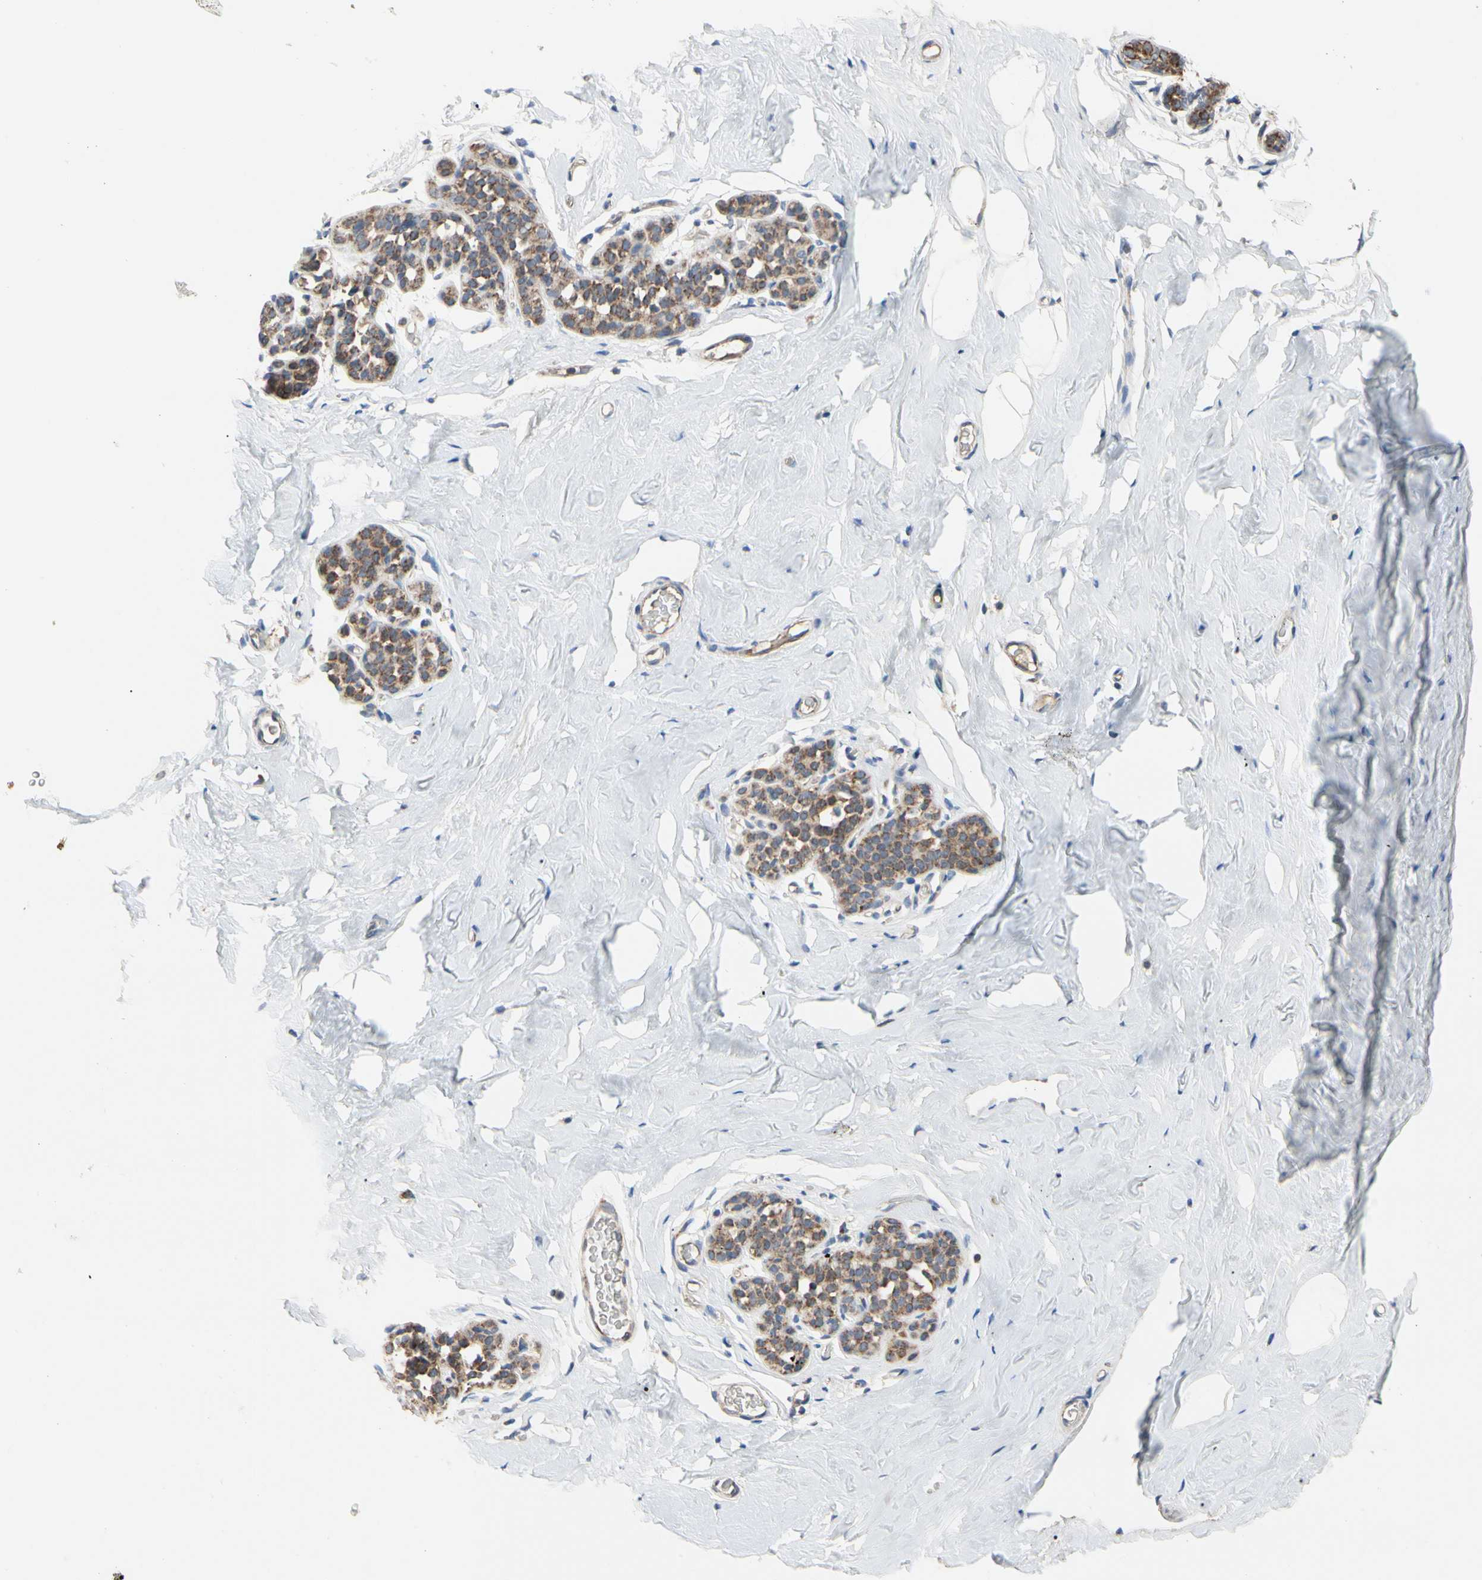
{"staining": {"intensity": "negative", "quantity": "none", "location": "none"}, "tissue": "breast", "cell_type": "Adipocytes", "image_type": "normal", "snomed": [{"axis": "morphology", "description": "Normal tissue, NOS"}, {"axis": "topography", "description": "Breast"}], "caption": "High magnification brightfield microscopy of unremarkable breast stained with DAB (3,3'-diaminobenzidine) (brown) and counterstained with hematoxylin (blue): adipocytes show no significant positivity.", "gene": "GPD2", "patient": {"sex": "female", "age": 75}}